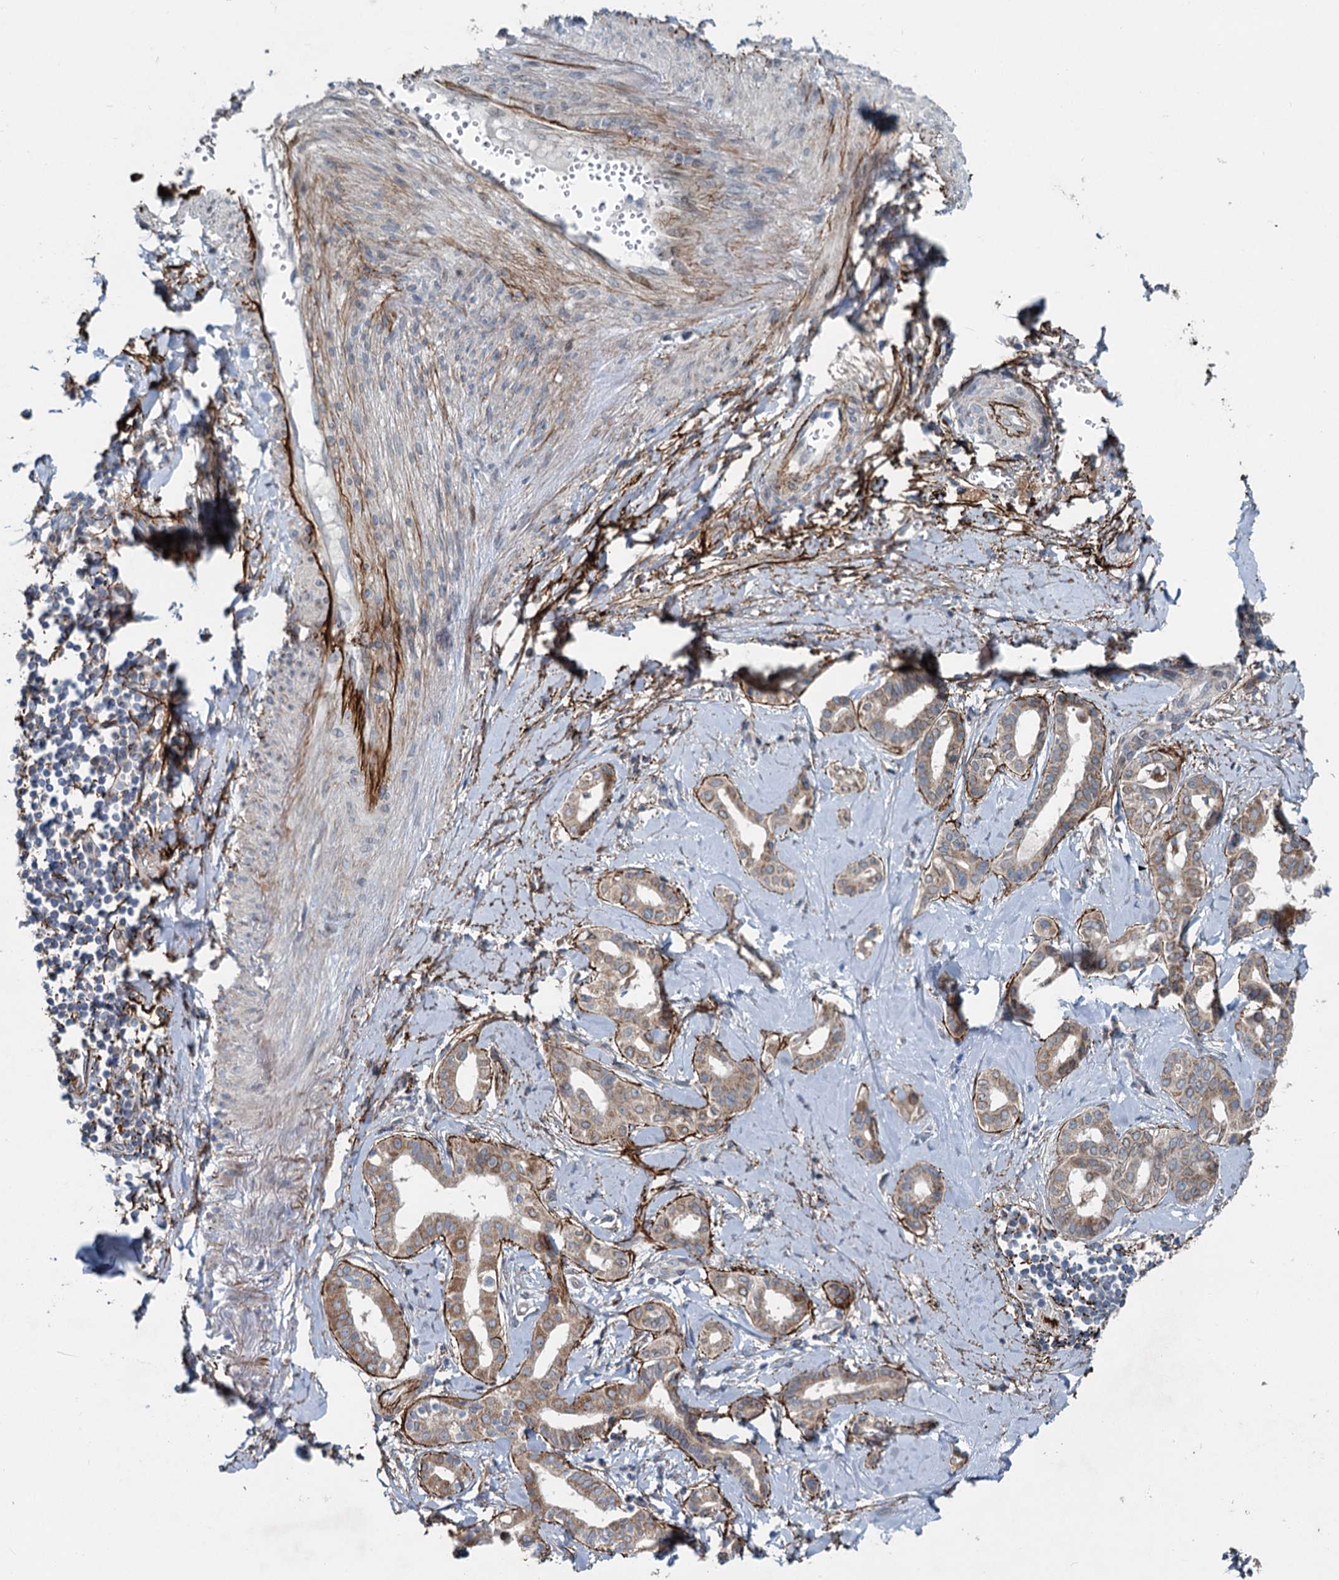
{"staining": {"intensity": "moderate", "quantity": ">75%", "location": "cytoplasmic/membranous"}, "tissue": "liver cancer", "cell_type": "Tumor cells", "image_type": "cancer", "snomed": [{"axis": "morphology", "description": "Cholangiocarcinoma"}, {"axis": "topography", "description": "Liver"}], "caption": "Brown immunohistochemical staining in liver cancer (cholangiocarcinoma) exhibits moderate cytoplasmic/membranous positivity in about >75% of tumor cells. (DAB (3,3'-diaminobenzidine) IHC with brightfield microscopy, high magnification).", "gene": "ADCY2", "patient": {"sex": "female", "age": 77}}